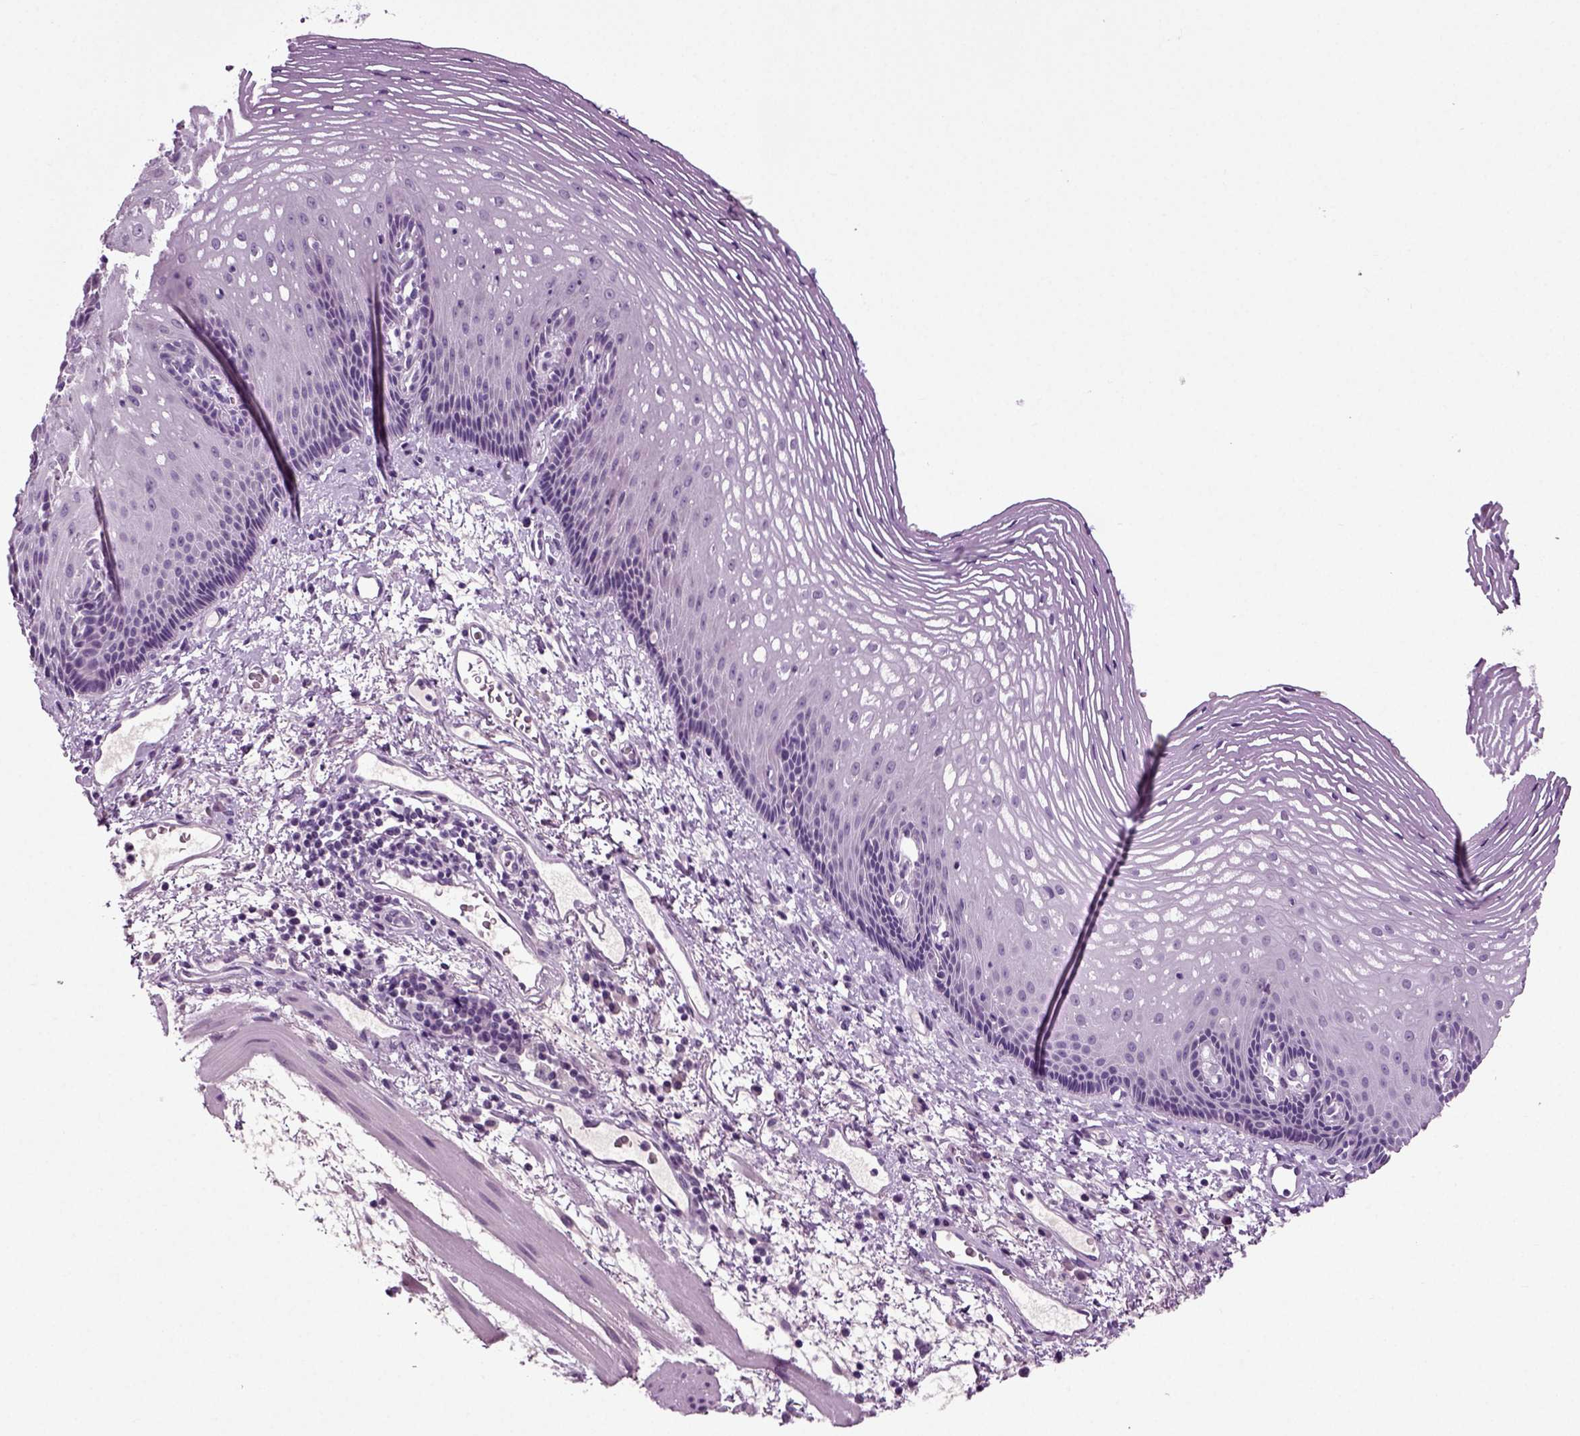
{"staining": {"intensity": "negative", "quantity": "none", "location": "none"}, "tissue": "esophagus", "cell_type": "Squamous epithelial cells", "image_type": "normal", "snomed": [{"axis": "morphology", "description": "Normal tissue, NOS"}, {"axis": "topography", "description": "Esophagus"}], "caption": "Micrograph shows no protein staining in squamous epithelial cells of unremarkable esophagus.", "gene": "SPATA17", "patient": {"sex": "male", "age": 76}}